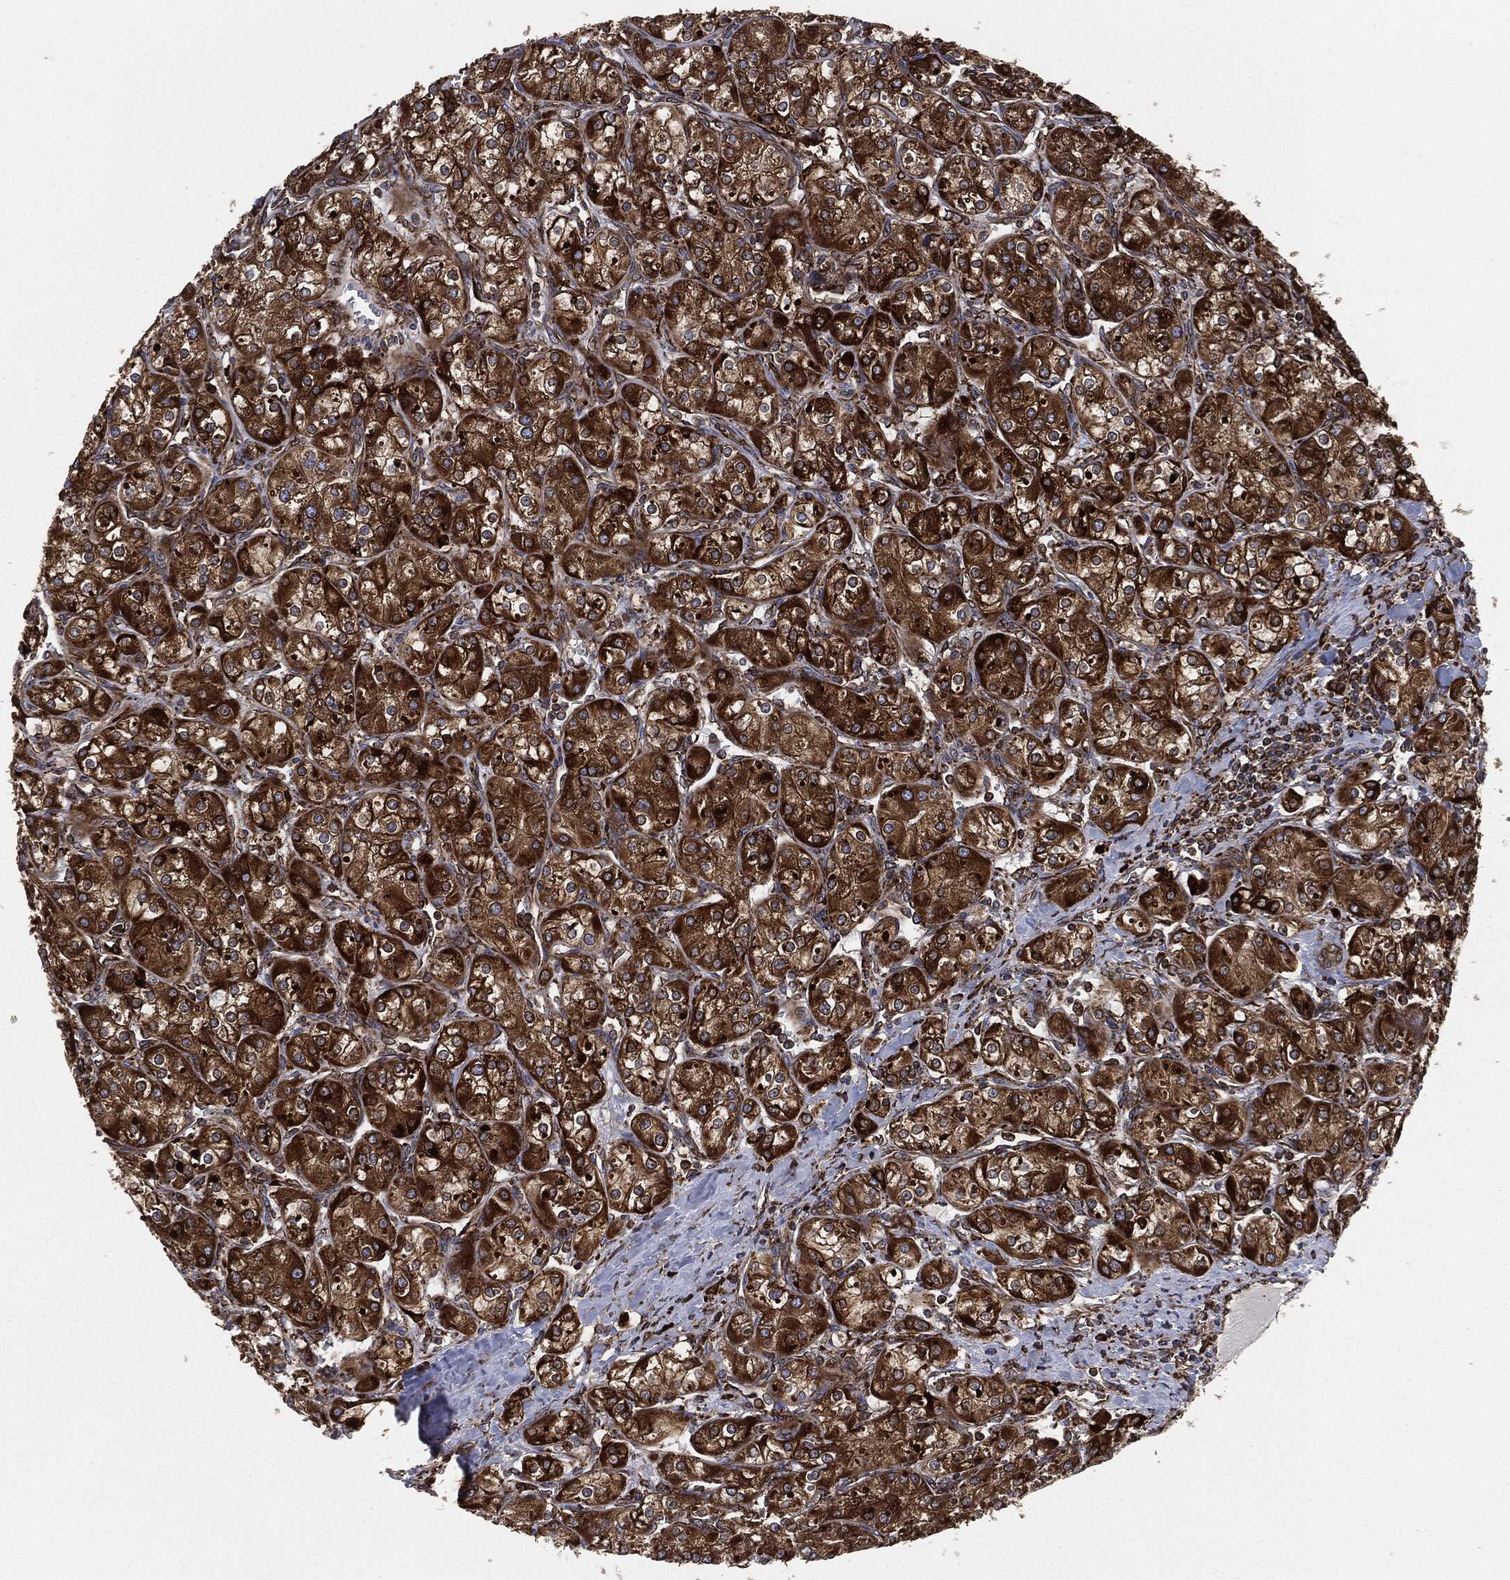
{"staining": {"intensity": "strong", "quantity": ">75%", "location": "cytoplasmic/membranous"}, "tissue": "renal cancer", "cell_type": "Tumor cells", "image_type": "cancer", "snomed": [{"axis": "morphology", "description": "Adenocarcinoma, NOS"}, {"axis": "topography", "description": "Kidney"}], "caption": "Protein analysis of renal cancer tissue displays strong cytoplasmic/membranous positivity in approximately >75% of tumor cells.", "gene": "CALR", "patient": {"sex": "male", "age": 77}}